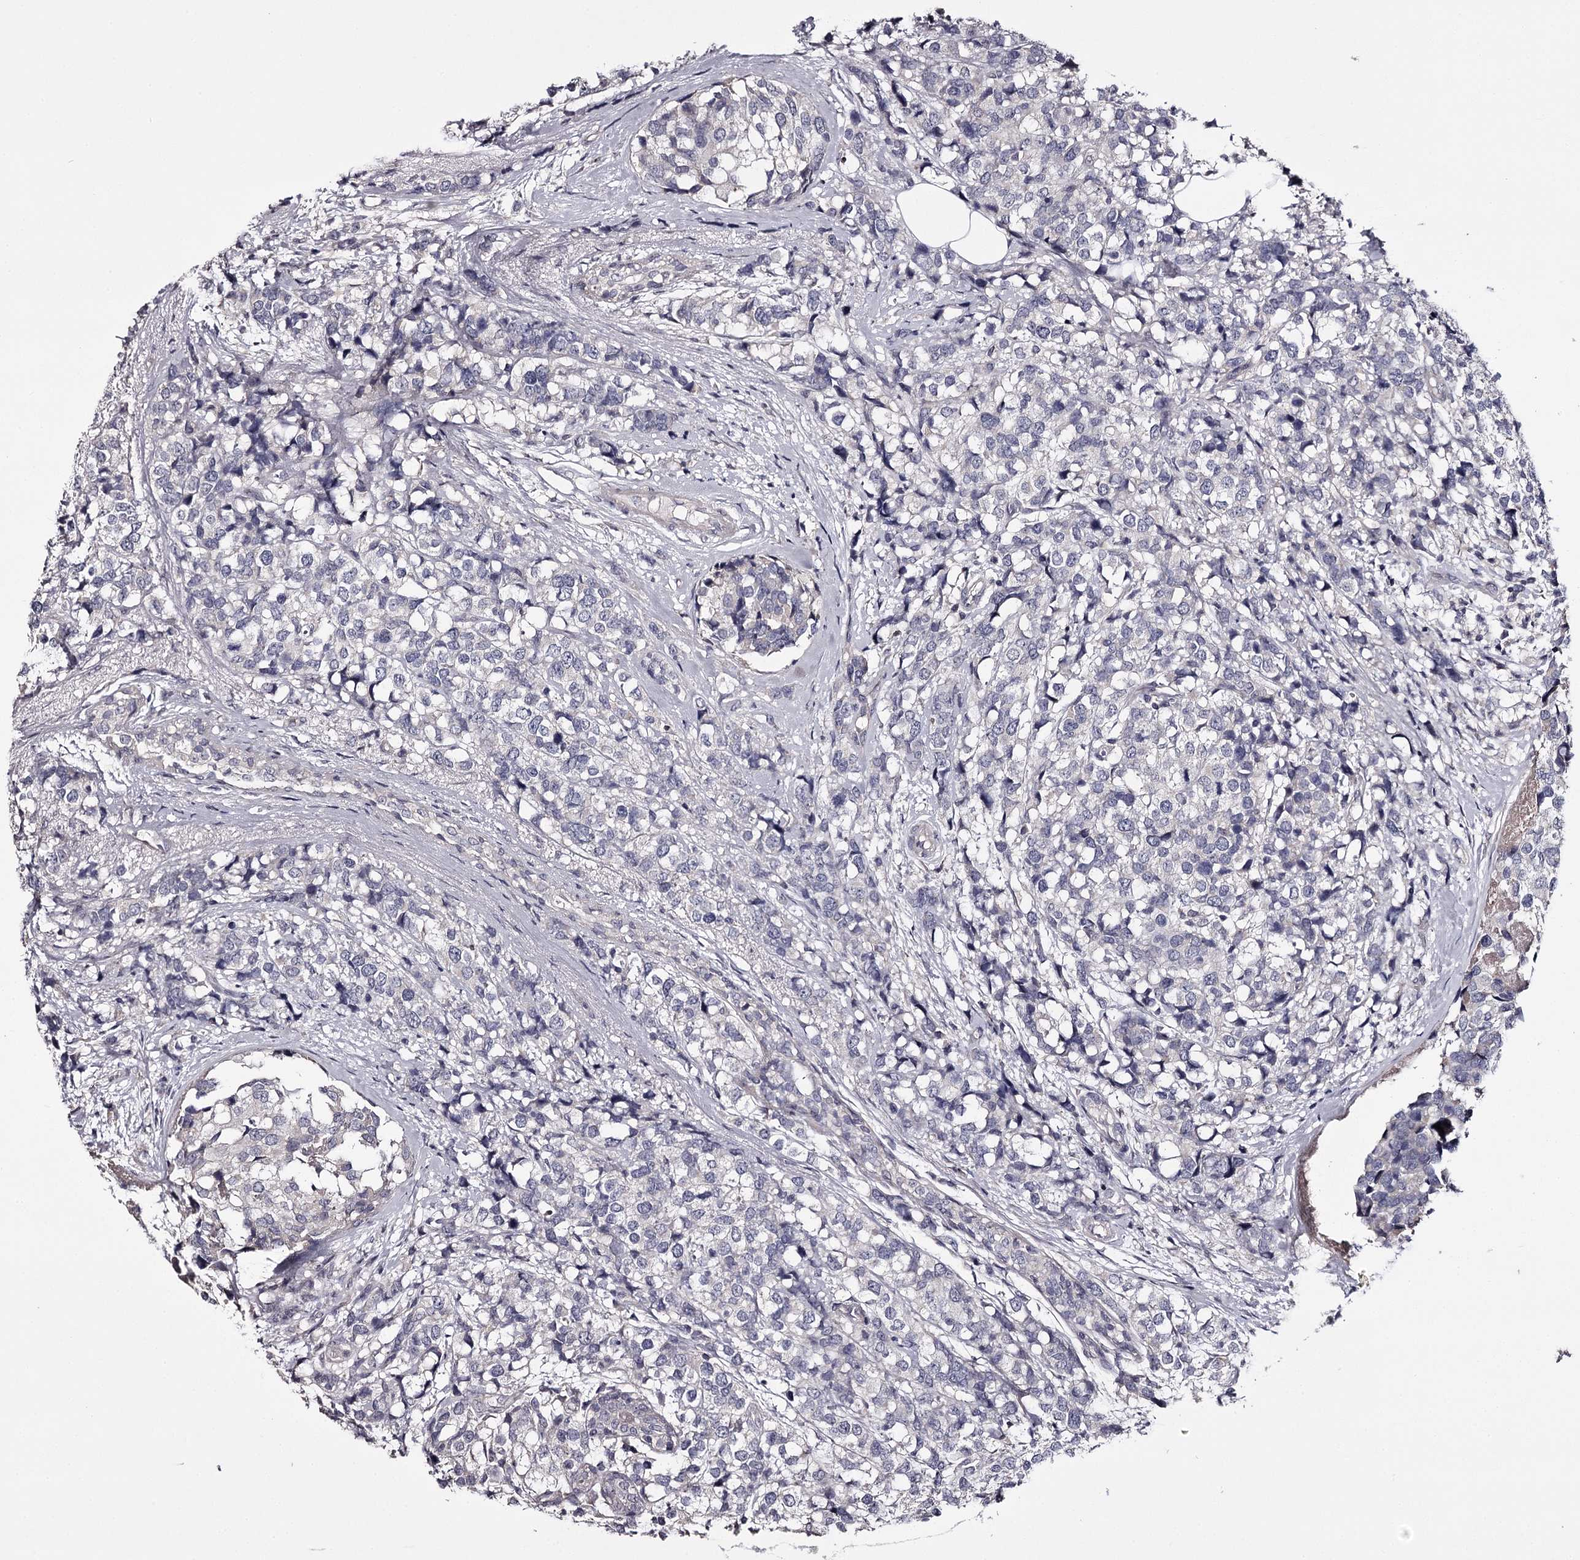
{"staining": {"intensity": "negative", "quantity": "none", "location": "none"}, "tissue": "breast cancer", "cell_type": "Tumor cells", "image_type": "cancer", "snomed": [{"axis": "morphology", "description": "Lobular carcinoma"}, {"axis": "topography", "description": "Breast"}], "caption": "Tumor cells show no significant protein expression in lobular carcinoma (breast).", "gene": "PRM2", "patient": {"sex": "female", "age": 59}}